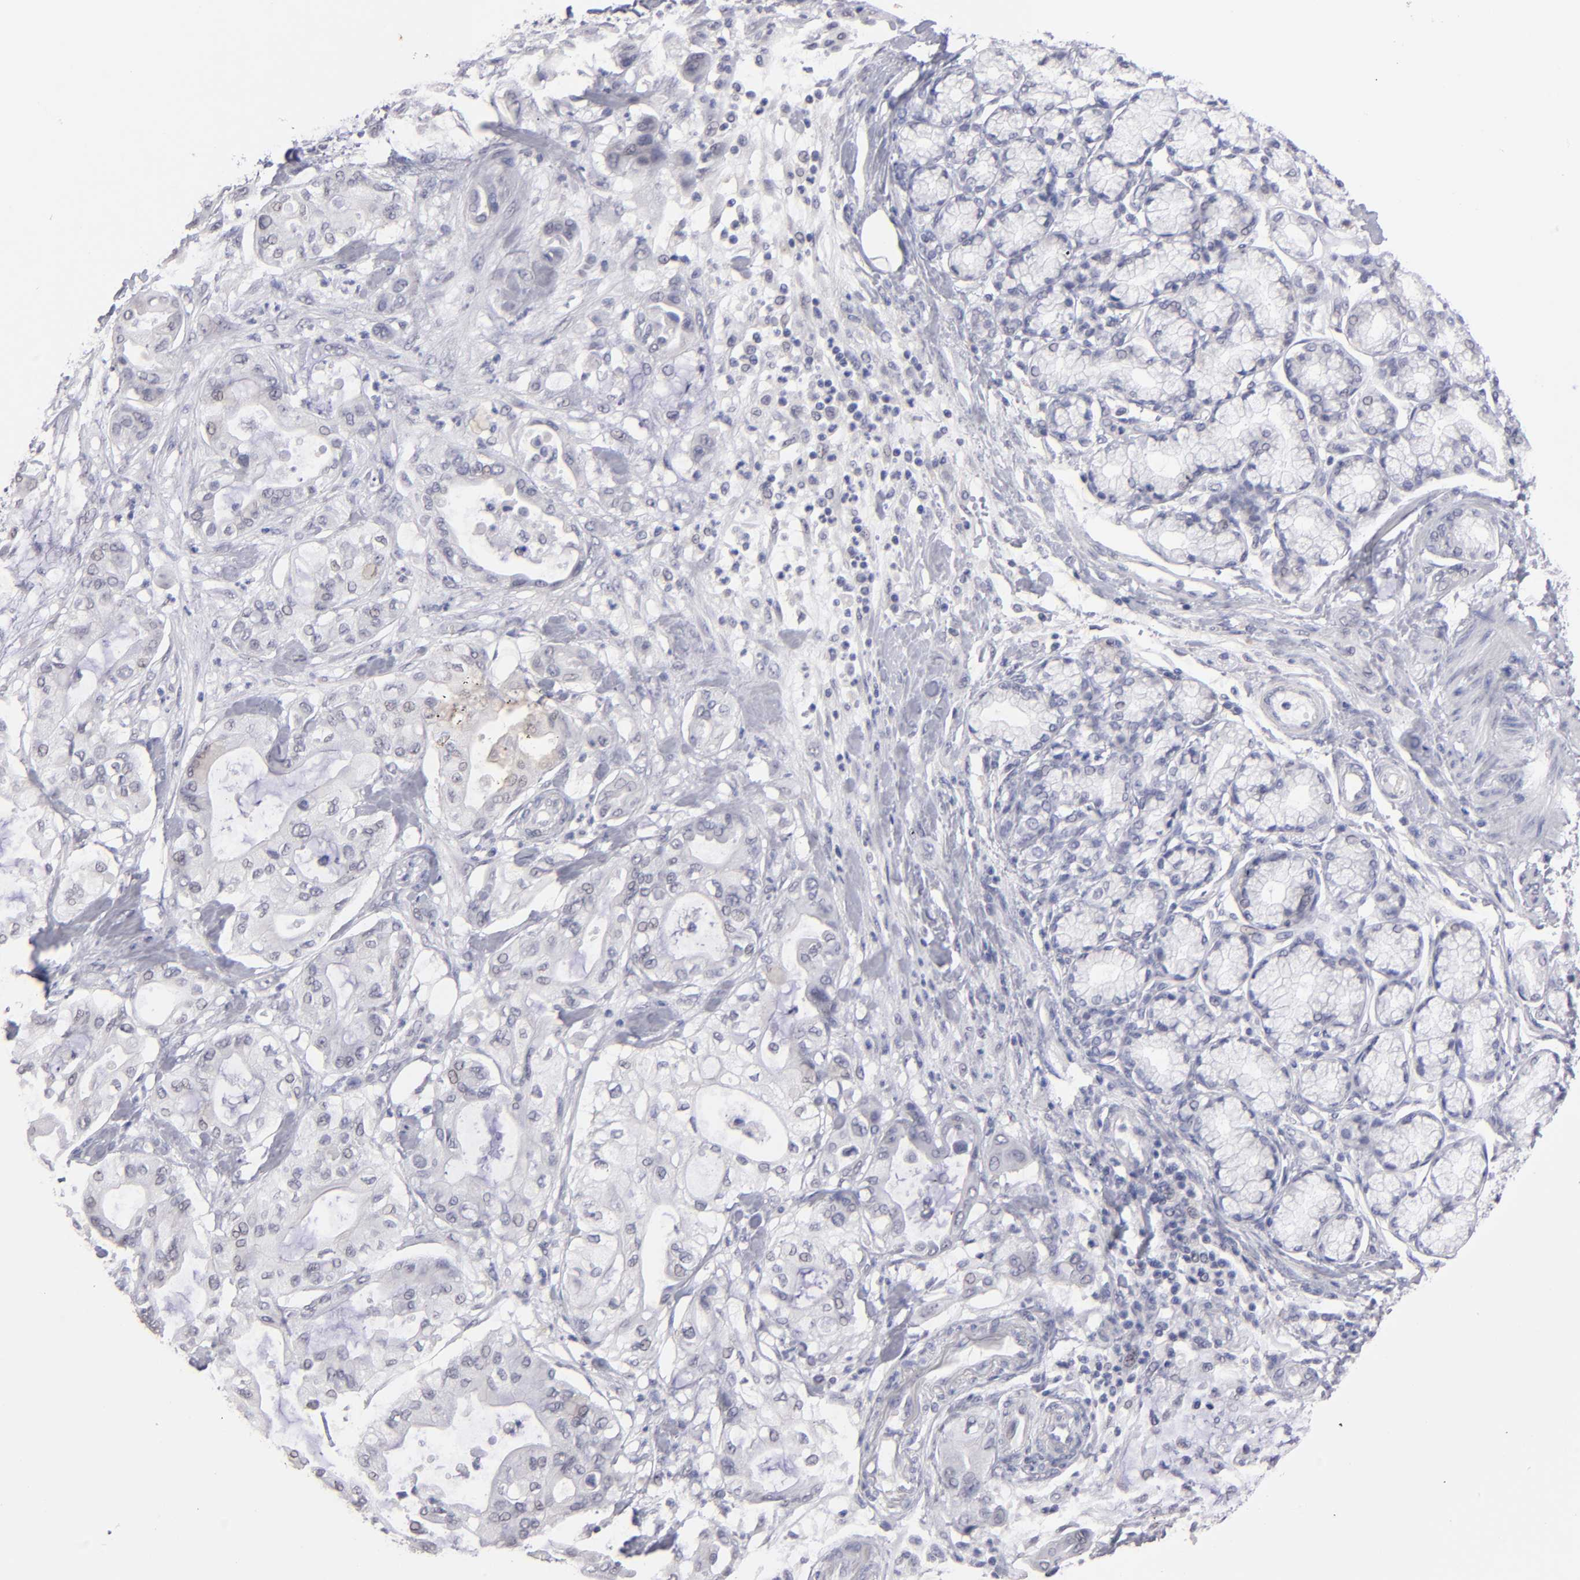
{"staining": {"intensity": "negative", "quantity": "none", "location": "none"}, "tissue": "pancreatic cancer", "cell_type": "Tumor cells", "image_type": "cancer", "snomed": [{"axis": "morphology", "description": "Adenocarcinoma, NOS"}, {"axis": "morphology", "description": "Adenocarcinoma, metastatic, NOS"}, {"axis": "topography", "description": "Lymph node"}, {"axis": "topography", "description": "Pancreas"}, {"axis": "topography", "description": "Duodenum"}], "caption": "Tumor cells show no significant protein positivity in pancreatic cancer (adenocarcinoma).", "gene": "TEX11", "patient": {"sex": "female", "age": 64}}